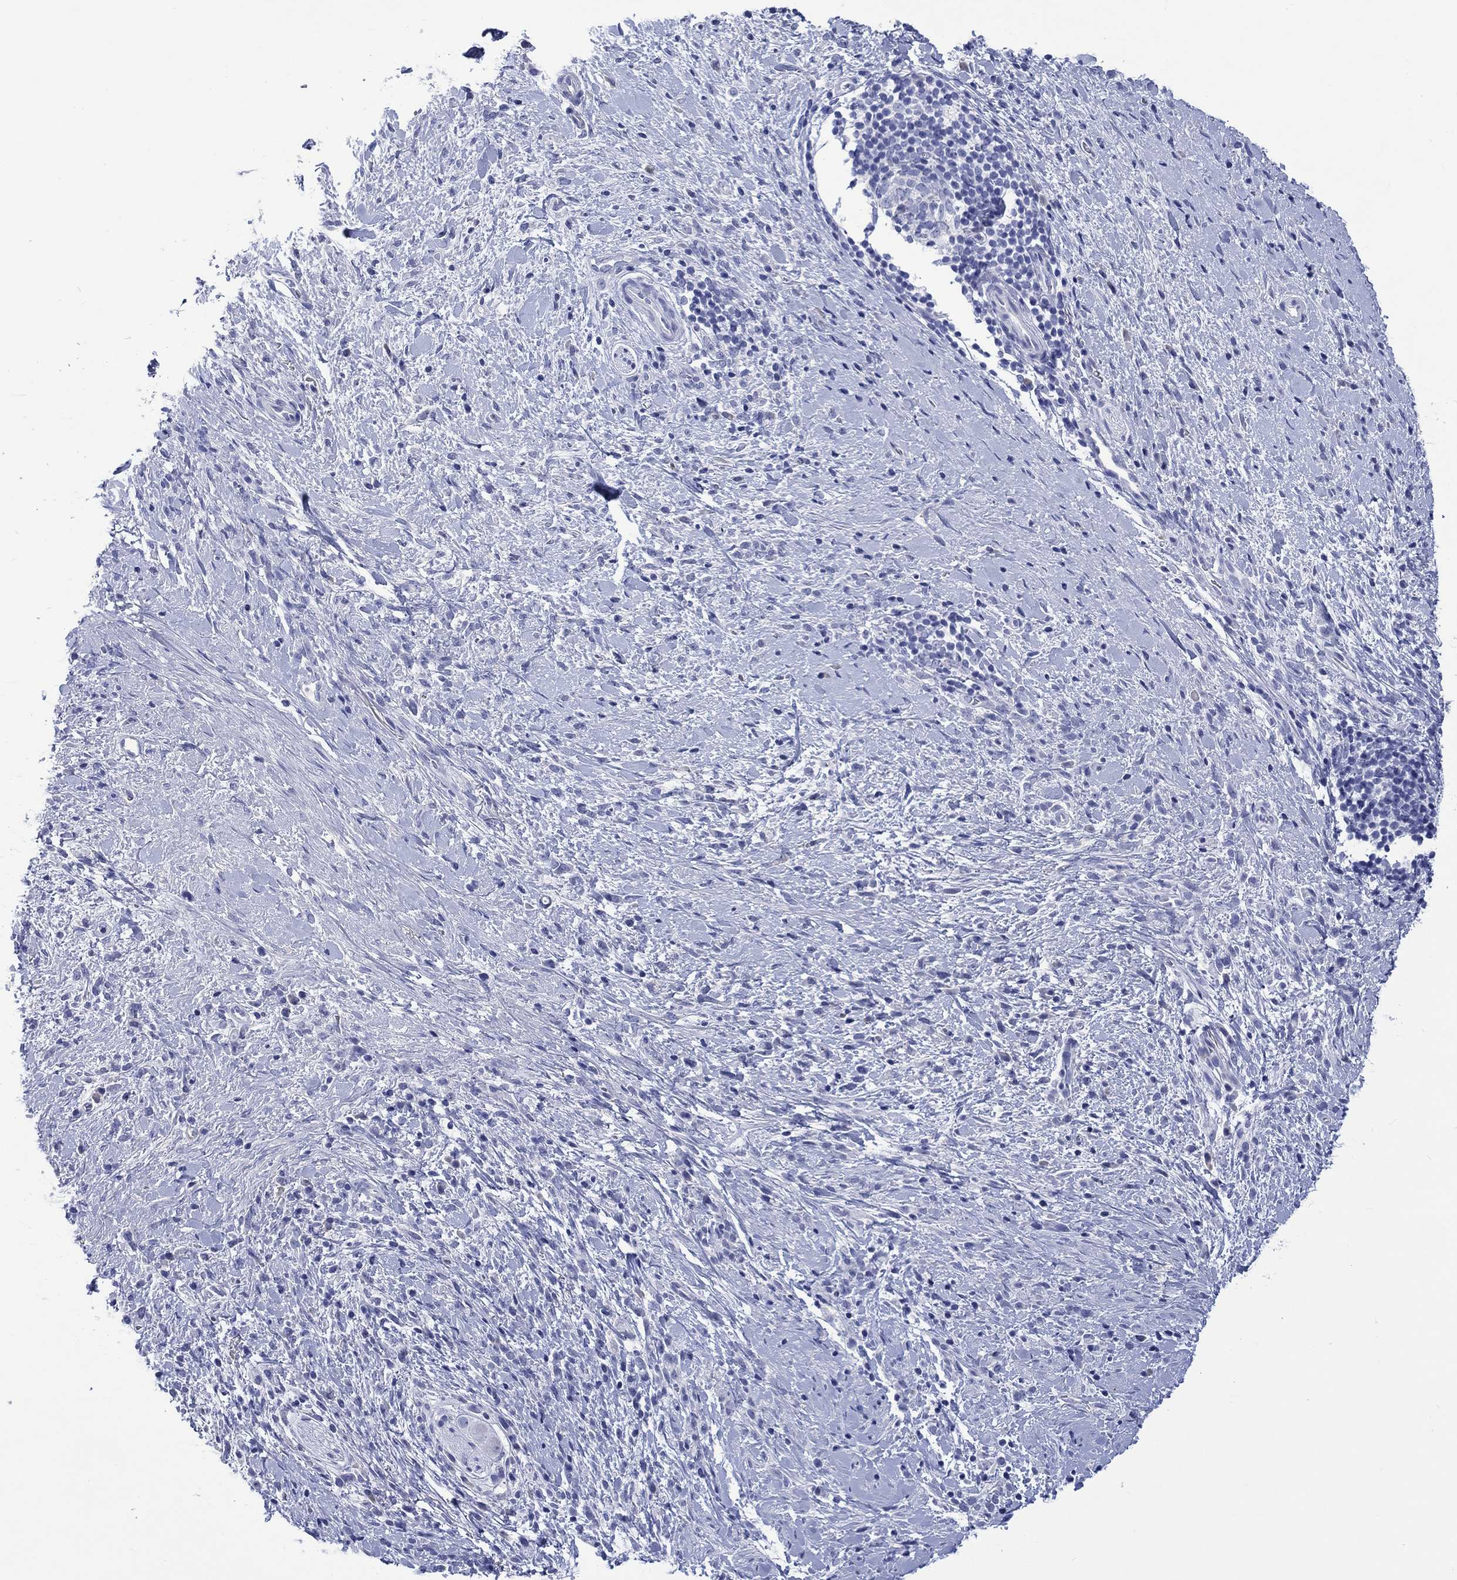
{"staining": {"intensity": "negative", "quantity": "none", "location": "none"}, "tissue": "stomach cancer", "cell_type": "Tumor cells", "image_type": "cancer", "snomed": [{"axis": "morphology", "description": "Adenocarcinoma, NOS"}, {"axis": "topography", "description": "Stomach"}], "caption": "The IHC histopathology image has no significant expression in tumor cells of stomach adenocarcinoma tissue.", "gene": "CACNG3", "patient": {"sex": "female", "age": 57}}